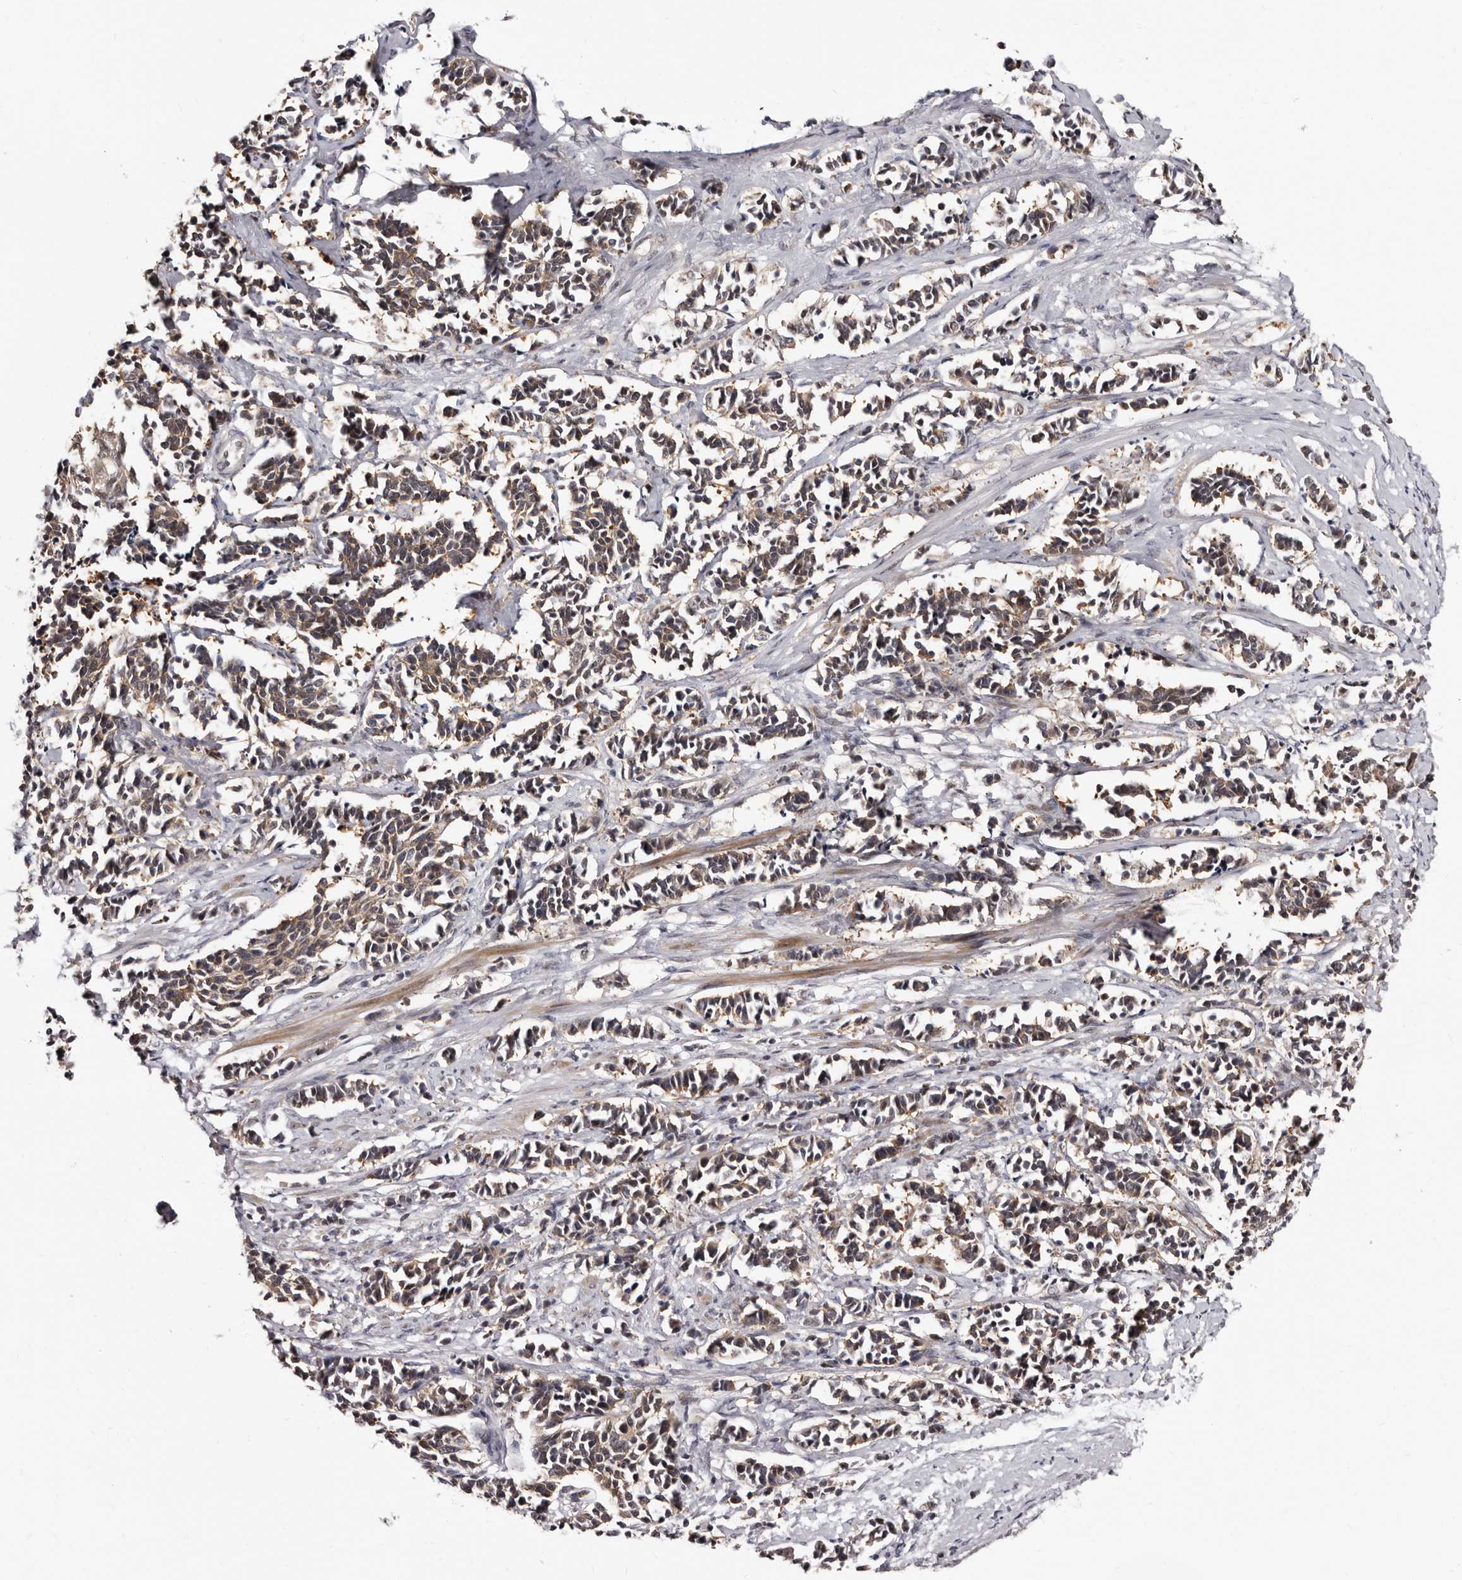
{"staining": {"intensity": "weak", "quantity": ">75%", "location": "cytoplasmic/membranous"}, "tissue": "cervical cancer", "cell_type": "Tumor cells", "image_type": "cancer", "snomed": [{"axis": "morphology", "description": "Normal tissue, NOS"}, {"axis": "morphology", "description": "Squamous cell carcinoma, NOS"}, {"axis": "topography", "description": "Cervix"}], "caption": "Human cervical cancer (squamous cell carcinoma) stained with a protein marker shows weak staining in tumor cells.", "gene": "PHF20L1", "patient": {"sex": "female", "age": 35}}